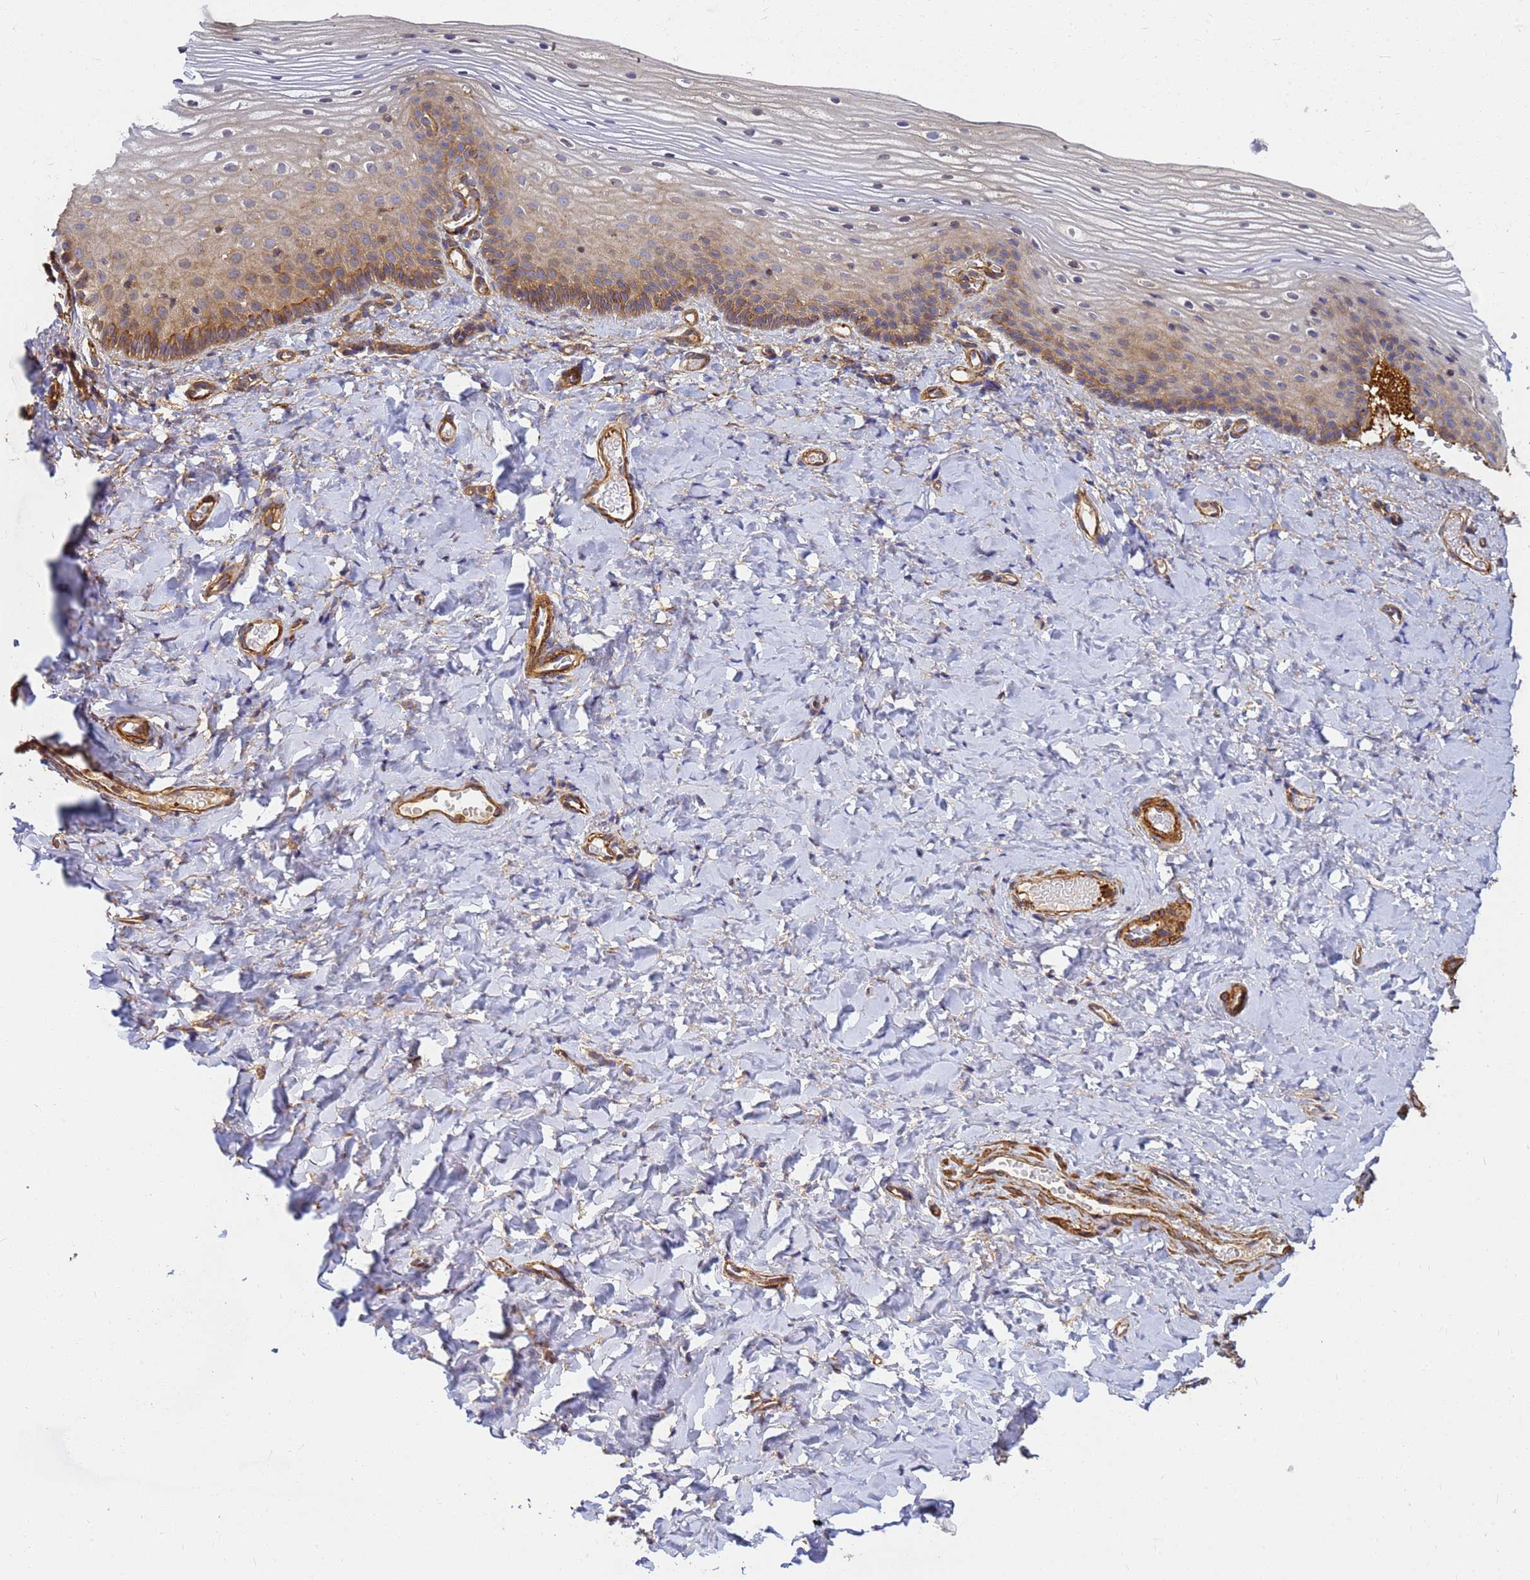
{"staining": {"intensity": "moderate", "quantity": "25%-75%", "location": "cytoplasmic/membranous"}, "tissue": "vagina", "cell_type": "Squamous epithelial cells", "image_type": "normal", "snomed": [{"axis": "morphology", "description": "Normal tissue, NOS"}, {"axis": "topography", "description": "Vagina"}], "caption": "Immunohistochemical staining of benign human vagina exhibits 25%-75% levels of moderate cytoplasmic/membranous protein expression in approximately 25%-75% of squamous epithelial cells.", "gene": "C2CD5", "patient": {"sex": "female", "age": 60}}